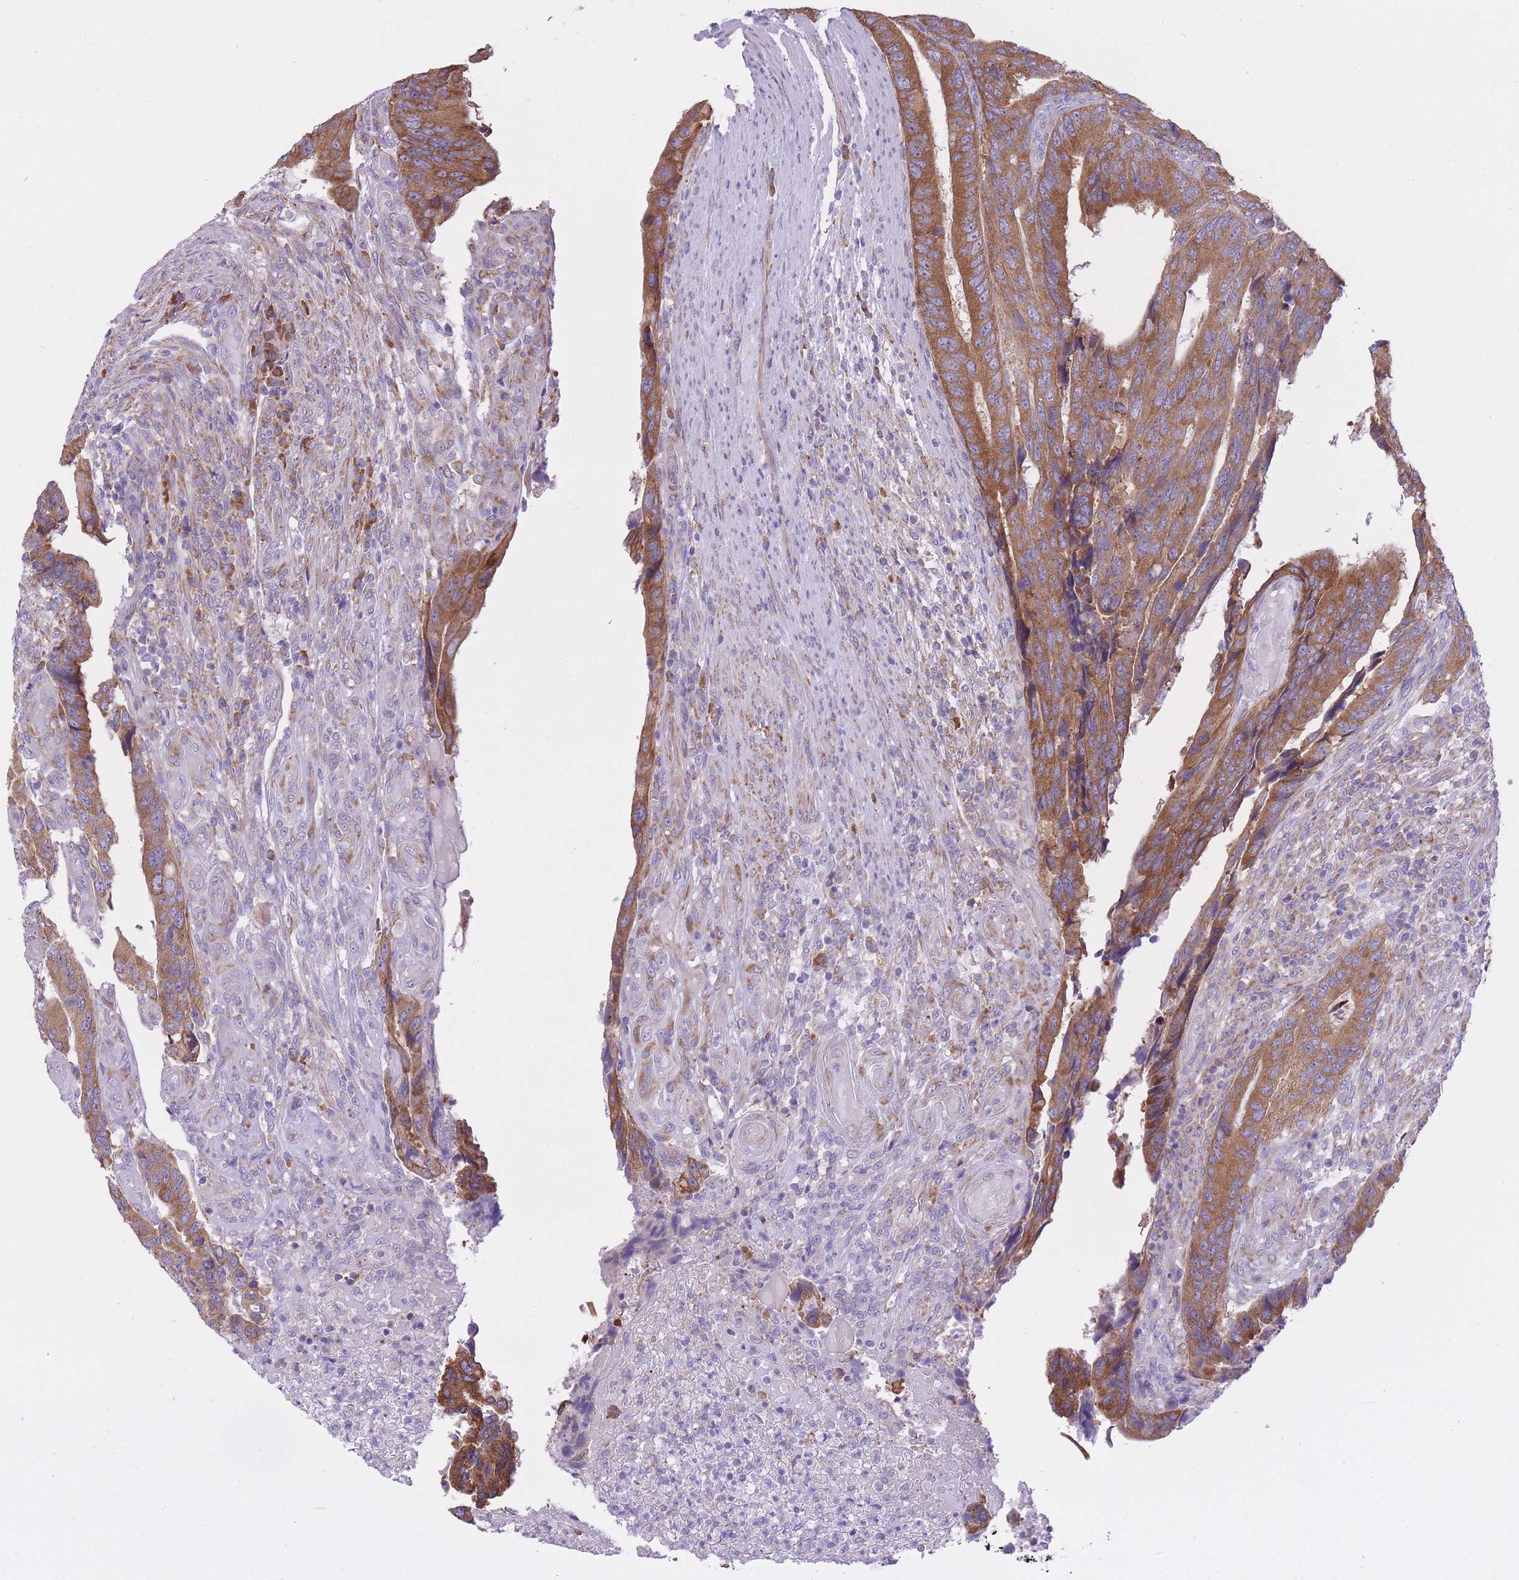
{"staining": {"intensity": "moderate", "quantity": ">75%", "location": "cytoplasmic/membranous"}, "tissue": "colorectal cancer", "cell_type": "Tumor cells", "image_type": "cancer", "snomed": [{"axis": "morphology", "description": "Adenocarcinoma, NOS"}, {"axis": "topography", "description": "Colon"}], "caption": "An immunohistochemistry histopathology image of neoplastic tissue is shown. Protein staining in brown labels moderate cytoplasmic/membranous positivity in colorectal cancer (adenocarcinoma) within tumor cells.", "gene": "ZNF501", "patient": {"sex": "male", "age": 87}}